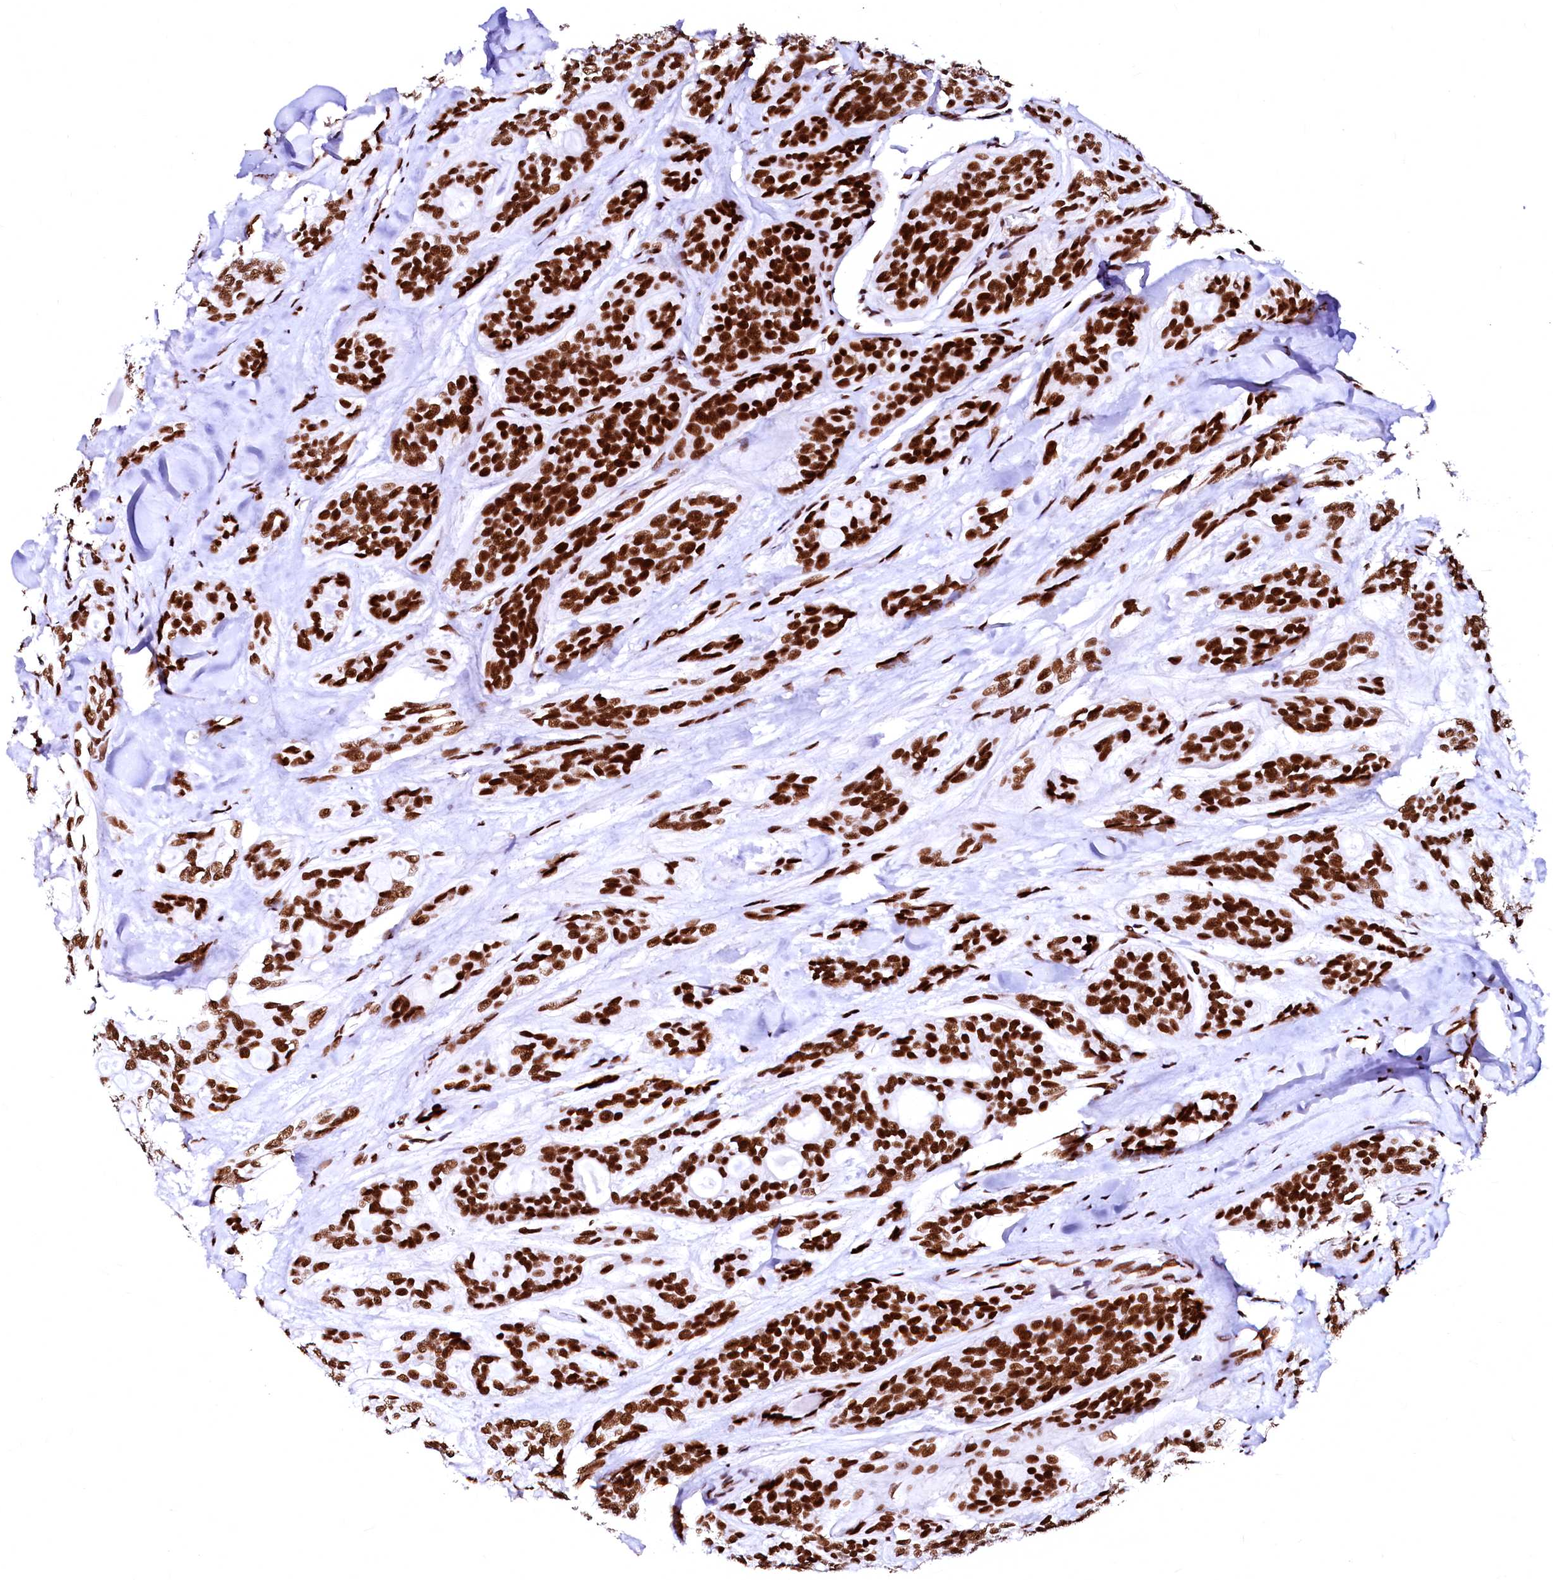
{"staining": {"intensity": "strong", "quantity": ">75%", "location": "nuclear"}, "tissue": "head and neck cancer", "cell_type": "Tumor cells", "image_type": "cancer", "snomed": [{"axis": "morphology", "description": "Adenocarcinoma, NOS"}, {"axis": "topography", "description": "Head-Neck"}], "caption": "A high amount of strong nuclear expression is identified in about >75% of tumor cells in head and neck cancer tissue.", "gene": "CPSF6", "patient": {"sex": "male", "age": 66}}